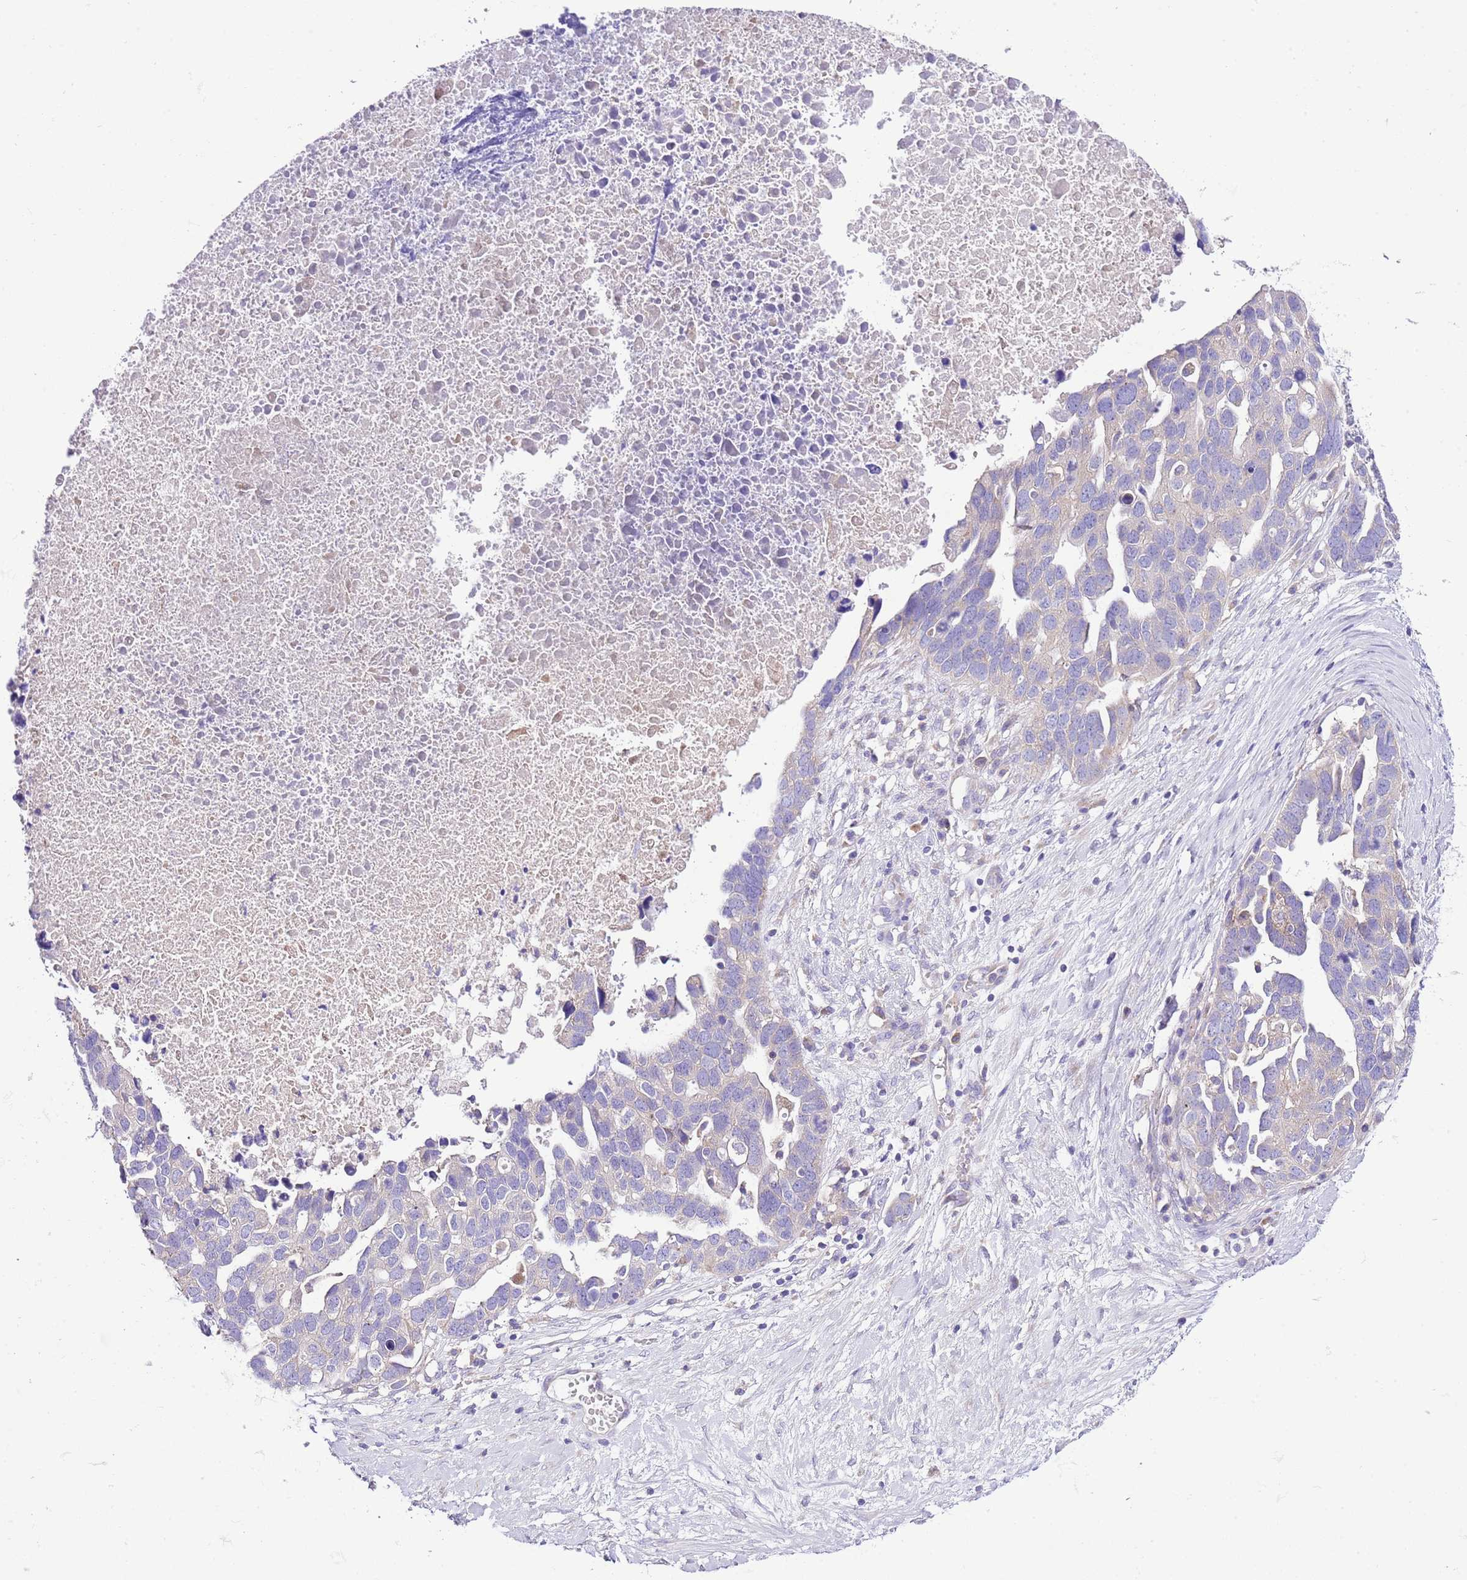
{"staining": {"intensity": "negative", "quantity": "none", "location": "none"}, "tissue": "ovarian cancer", "cell_type": "Tumor cells", "image_type": "cancer", "snomed": [{"axis": "morphology", "description": "Cystadenocarcinoma, serous, NOS"}, {"axis": "topography", "description": "Ovary"}], "caption": "The image shows no significant expression in tumor cells of serous cystadenocarcinoma (ovarian). (Brightfield microscopy of DAB IHC at high magnification).", "gene": "RPS10", "patient": {"sex": "female", "age": 54}}